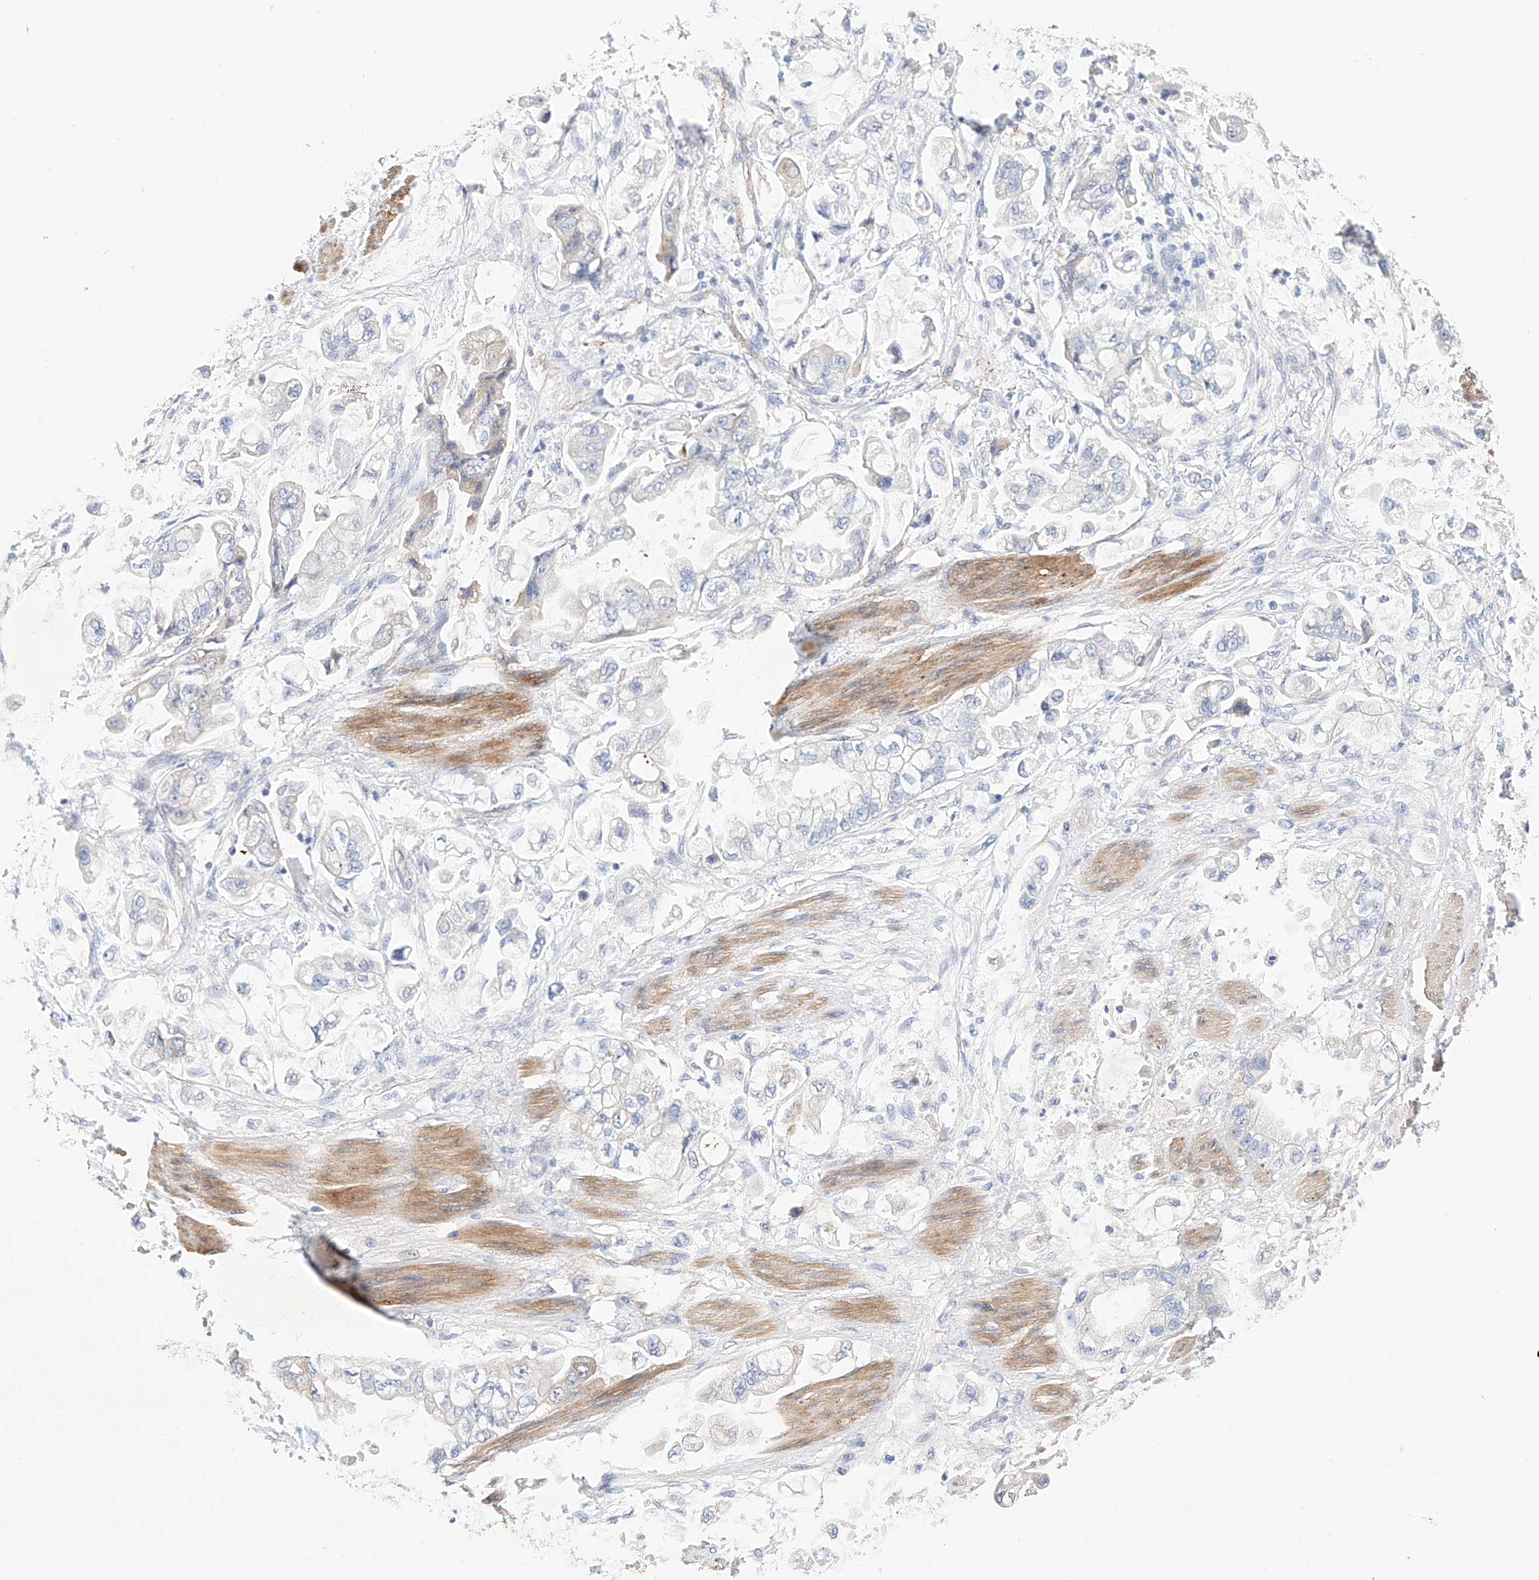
{"staining": {"intensity": "negative", "quantity": "none", "location": "none"}, "tissue": "stomach cancer", "cell_type": "Tumor cells", "image_type": "cancer", "snomed": [{"axis": "morphology", "description": "Adenocarcinoma, NOS"}, {"axis": "topography", "description": "Stomach"}], "caption": "An IHC histopathology image of stomach cancer is shown. There is no staining in tumor cells of stomach cancer.", "gene": "SBSPON", "patient": {"sex": "male", "age": 62}}